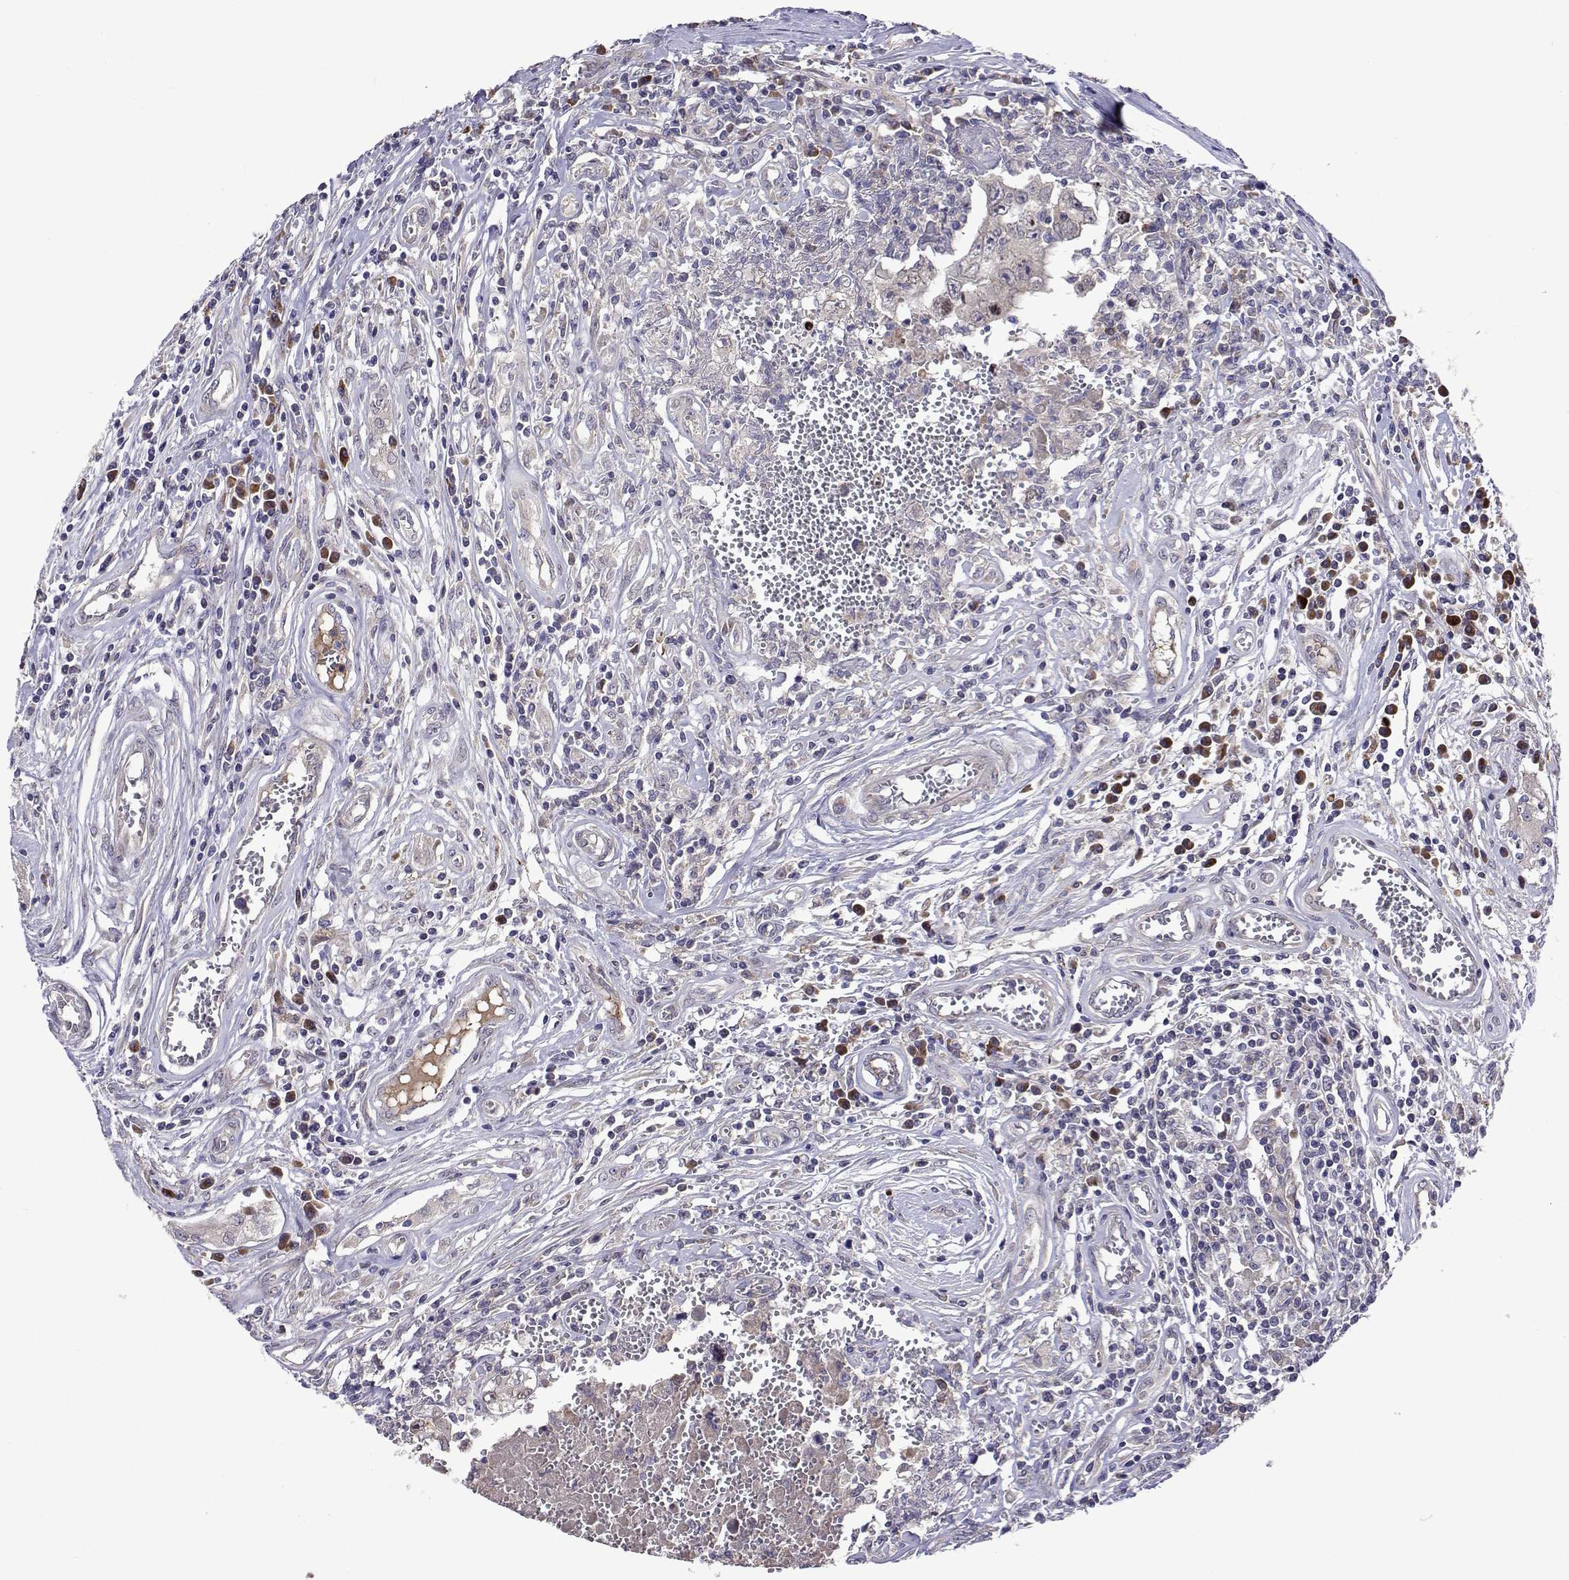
{"staining": {"intensity": "negative", "quantity": "none", "location": "none"}, "tissue": "testis cancer", "cell_type": "Tumor cells", "image_type": "cancer", "snomed": [{"axis": "morphology", "description": "Carcinoma, Embryonal, NOS"}, {"axis": "topography", "description": "Testis"}], "caption": "This is an immunohistochemistry (IHC) micrograph of human embryonal carcinoma (testis). There is no staining in tumor cells.", "gene": "TARBP2", "patient": {"sex": "male", "age": 36}}